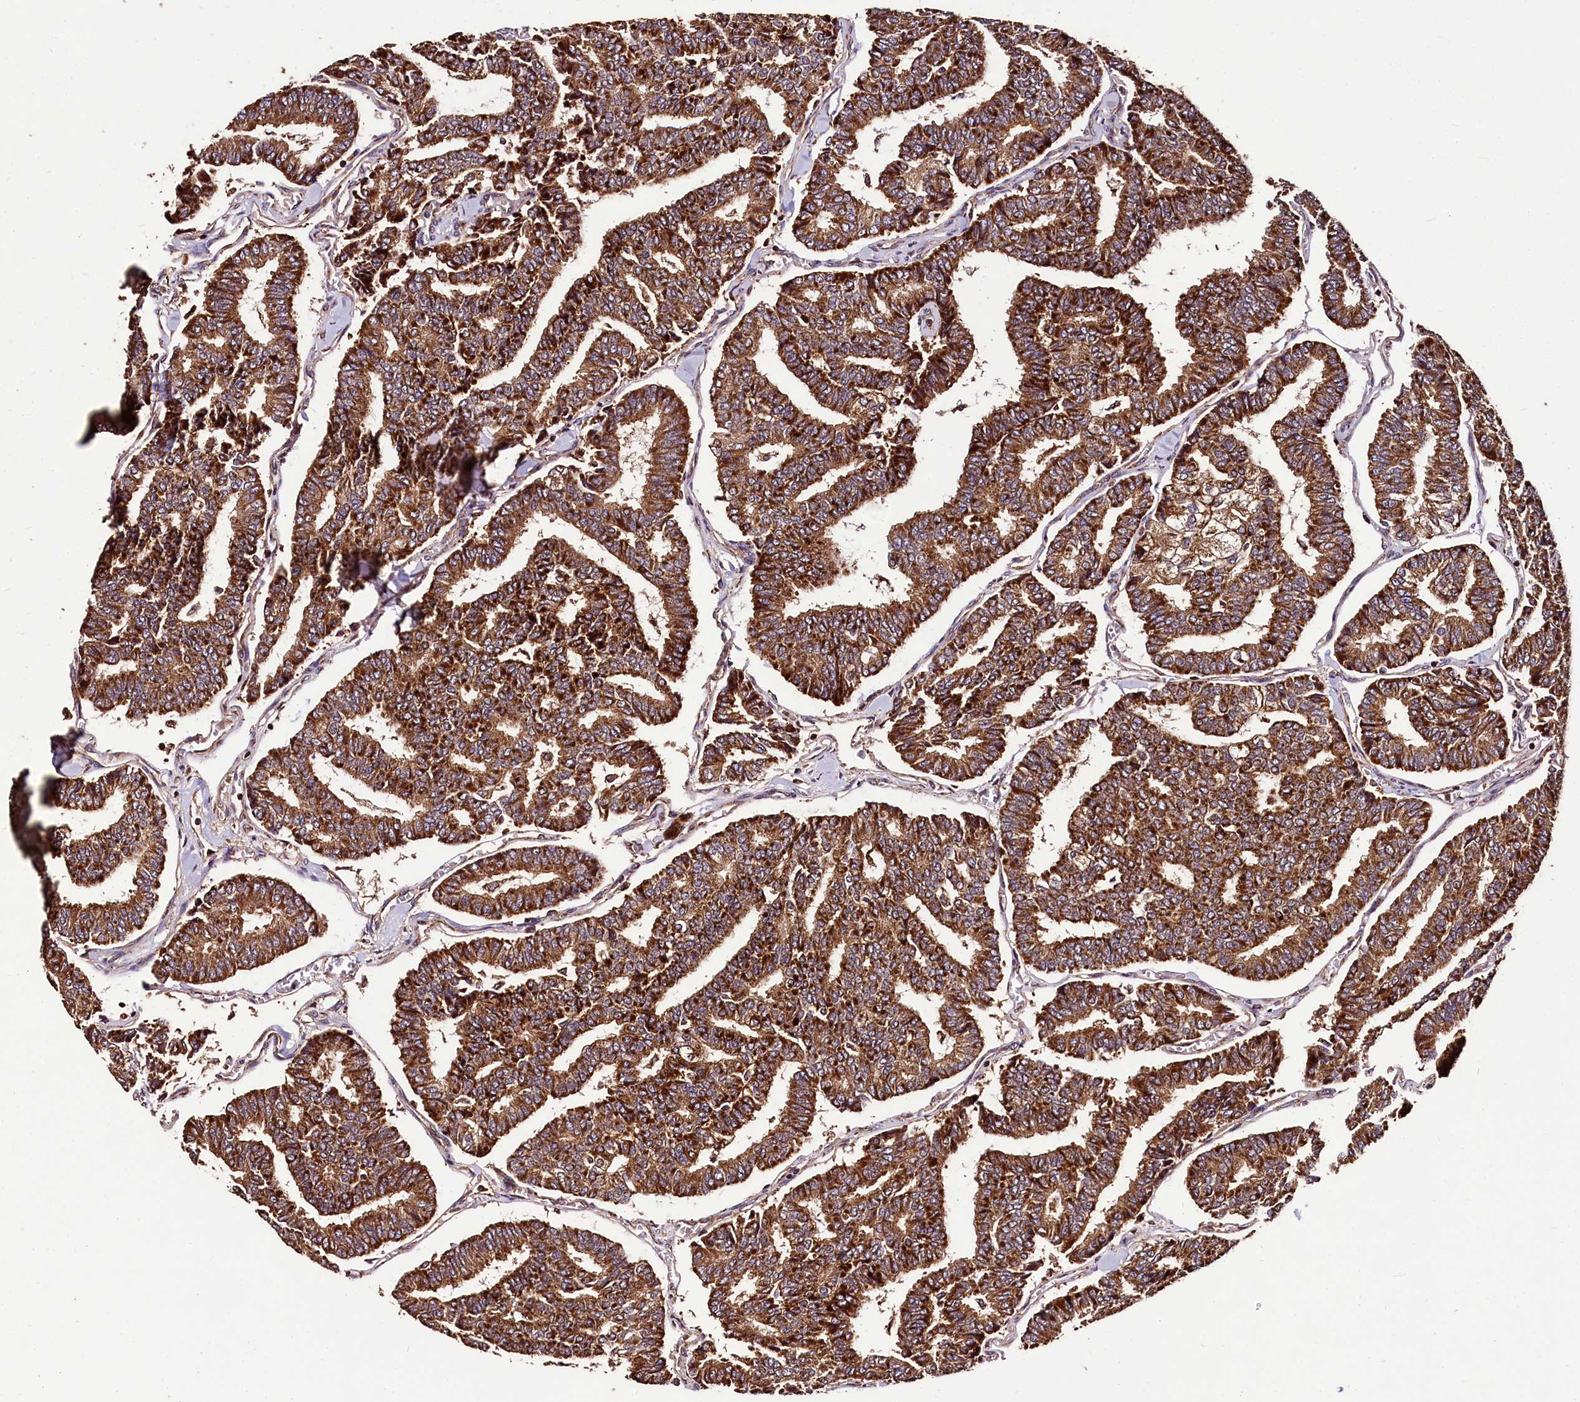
{"staining": {"intensity": "strong", "quantity": ">75%", "location": "cytoplasmic/membranous"}, "tissue": "thyroid cancer", "cell_type": "Tumor cells", "image_type": "cancer", "snomed": [{"axis": "morphology", "description": "Papillary adenocarcinoma, NOS"}, {"axis": "topography", "description": "Thyroid gland"}], "caption": "Protein expression analysis of human thyroid cancer reveals strong cytoplasmic/membranous expression in approximately >75% of tumor cells. (brown staining indicates protein expression, while blue staining denotes nuclei).", "gene": "LRSAM1", "patient": {"sex": "female", "age": 35}}